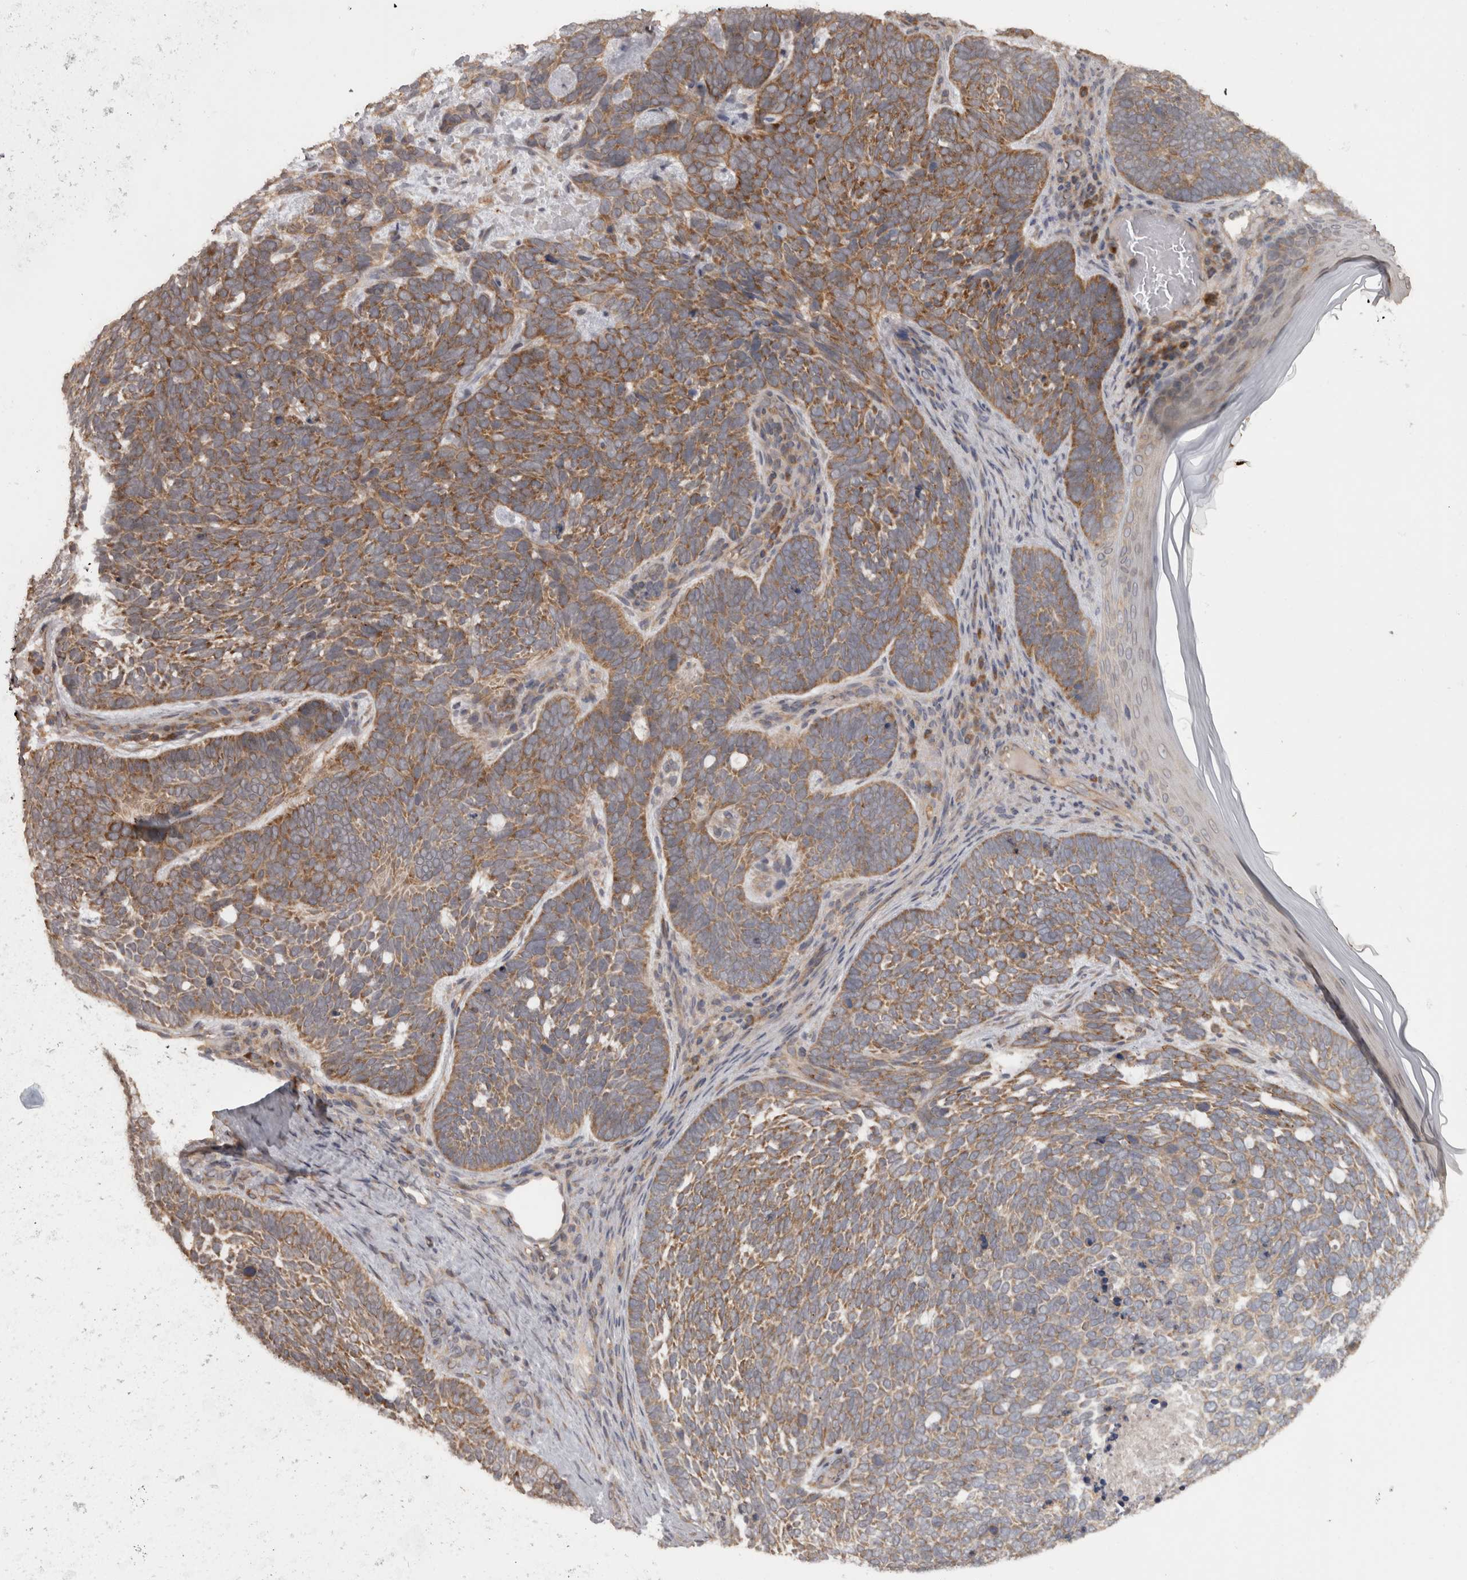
{"staining": {"intensity": "moderate", "quantity": ">75%", "location": "cytoplasmic/membranous"}, "tissue": "skin cancer", "cell_type": "Tumor cells", "image_type": "cancer", "snomed": [{"axis": "morphology", "description": "Basal cell carcinoma"}, {"axis": "topography", "description": "Skin"}], "caption": "Human skin cancer (basal cell carcinoma) stained with a protein marker shows moderate staining in tumor cells.", "gene": "MICU3", "patient": {"sex": "female", "age": 85}}